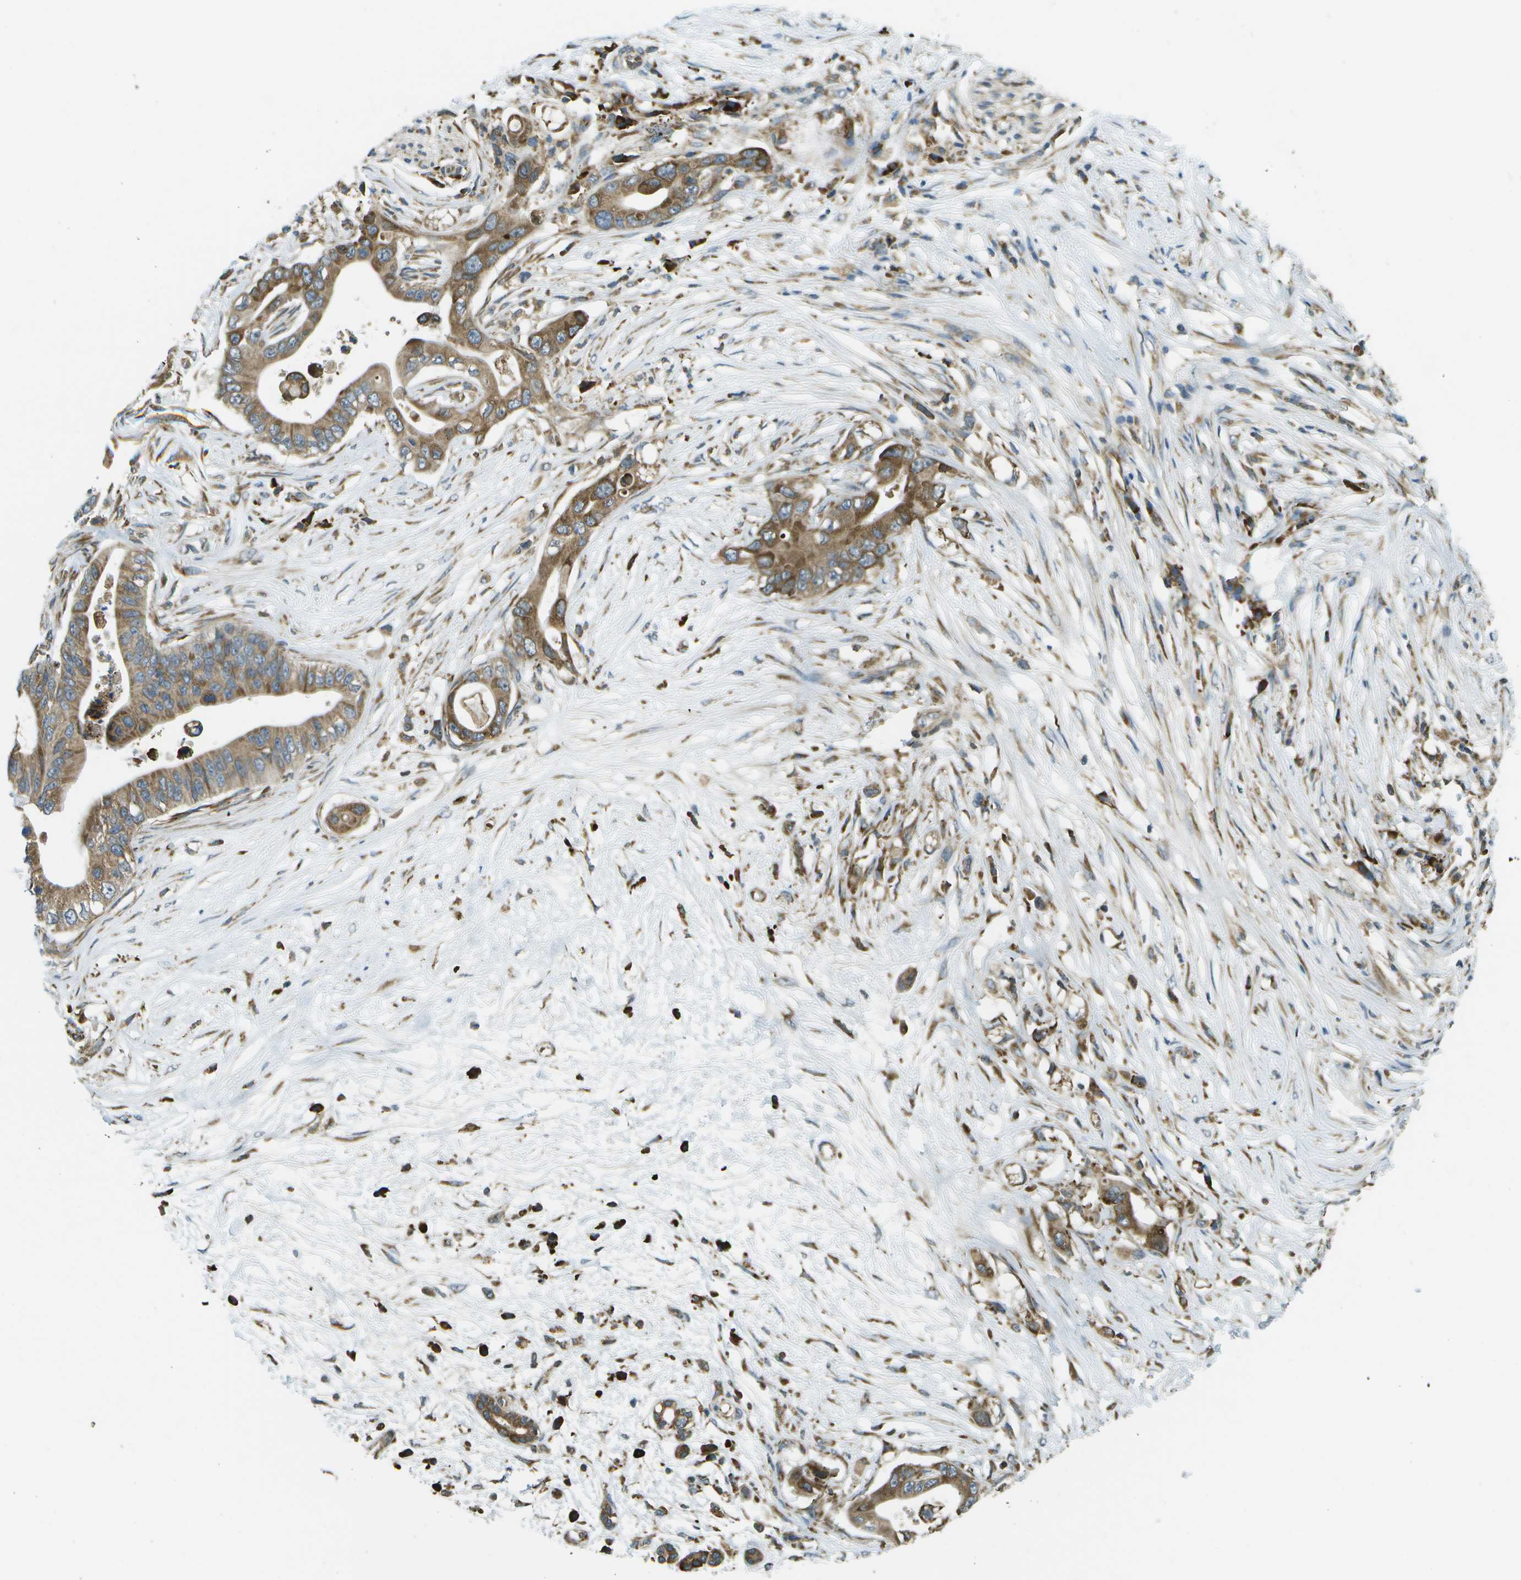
{"staining": {"intensity": "moderate", "quantity": ">75%", "location": "cytoplasmic/membranous"}, "tissue": "pancreatic cancer", "cell_type": "Tumor cells", "image_type": "cancer", "snomed": [{"axis": "morphology", "description": "Adenocarcinoma, NOS"}, {"axis": "topography", "description": "Pancreas"}], "caption": "DAB immunohistochemical staining of human pancreatic cancer exhibits moderate cytoplasmic/membranous protein positivity in approximately >75% of tumor cells. (DAB = brown stain, brightfield microscopy at high magnification).", "gene": "USP30", "patient": {"sex": "male", "age": 77}}